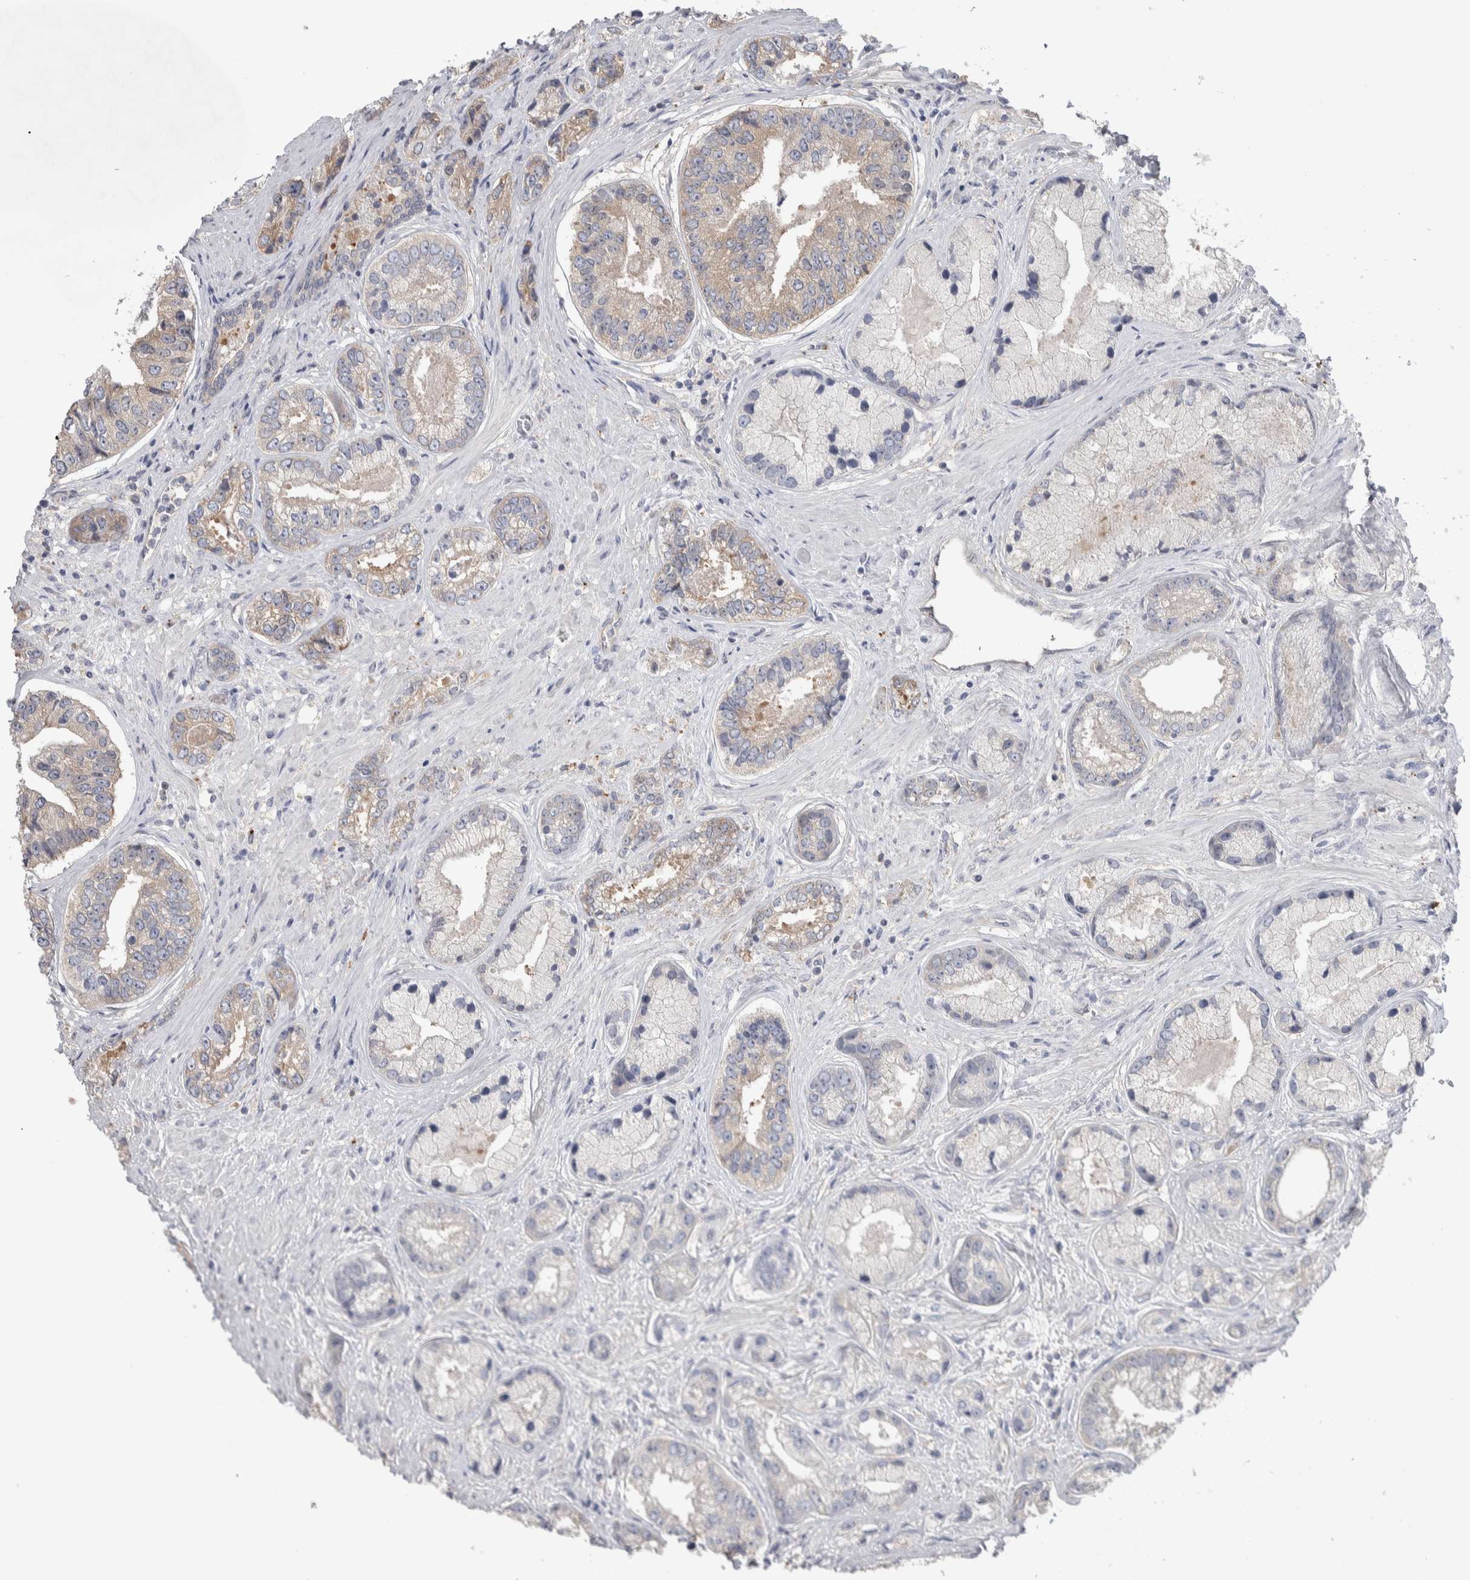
{"staining": {"intensity": "weak", "quantity": "<25%", "location": "cytoplasmic/membranous"}, "tissue": "prostate cancer", "cell_type": "Tumor cells", "image_type": "cancer", "snomed": [{"axis": "morphology", "description": "Adenocarcinoma, High grade"}, {"axis": "topography", "description": "Prostate"}], "caption": "Immunohistochemistry (IHC) image of prostate cancer (adenocarcinoma (high-grade)) stained for a protein (brown), which displays no positivity in tumor cells.", "gene": "GPHN", "patient": {"sex": "male", "age": 61}}